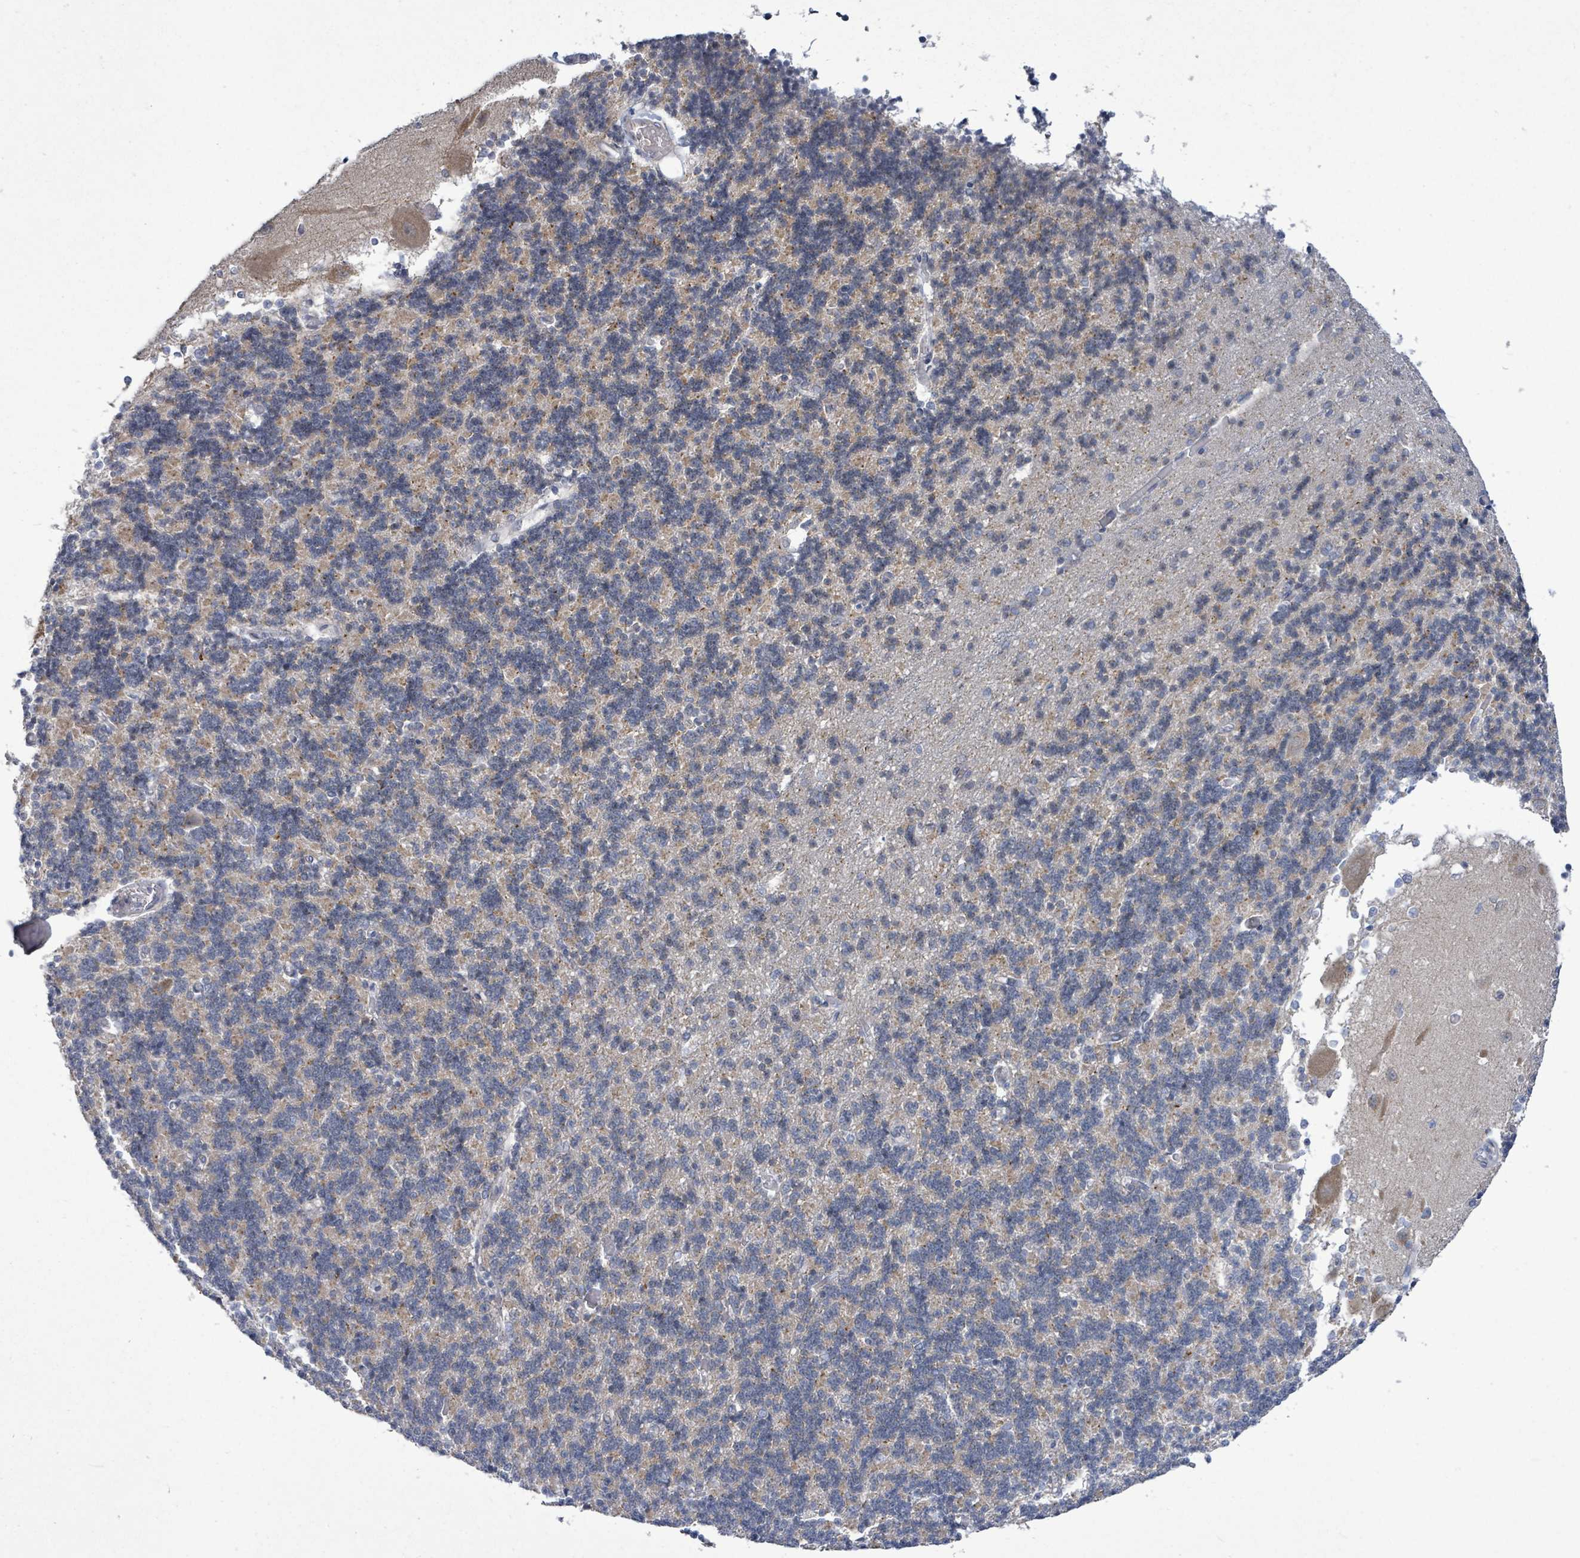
{"staining": {"intensity": "moderate", "quantity": "25%-75%", "location": "cytoplasmic/membranous"}, "tissue": "cerebellum", "cell_type": "Cells in granular layer", "image_type": "normal", "snomed": [{"axis": "morphology", "description": "Normal tissue, NOS"}, {"axis": "topography", "description": "Cerebellum"}], "caption": "A medium amount of moderate cytoplasmic/membranous staining is identified in approximately 25%-75% of cells in granular layer in normal cerebellum. (Stains: DAB (3,3'-diaminobenzidine) in brown, nuclei in blue, Microscopy: brightfield microscopy at high magnification).", "gene": "ZFPM1", "patient": {"sex": "male", "age": 37}}